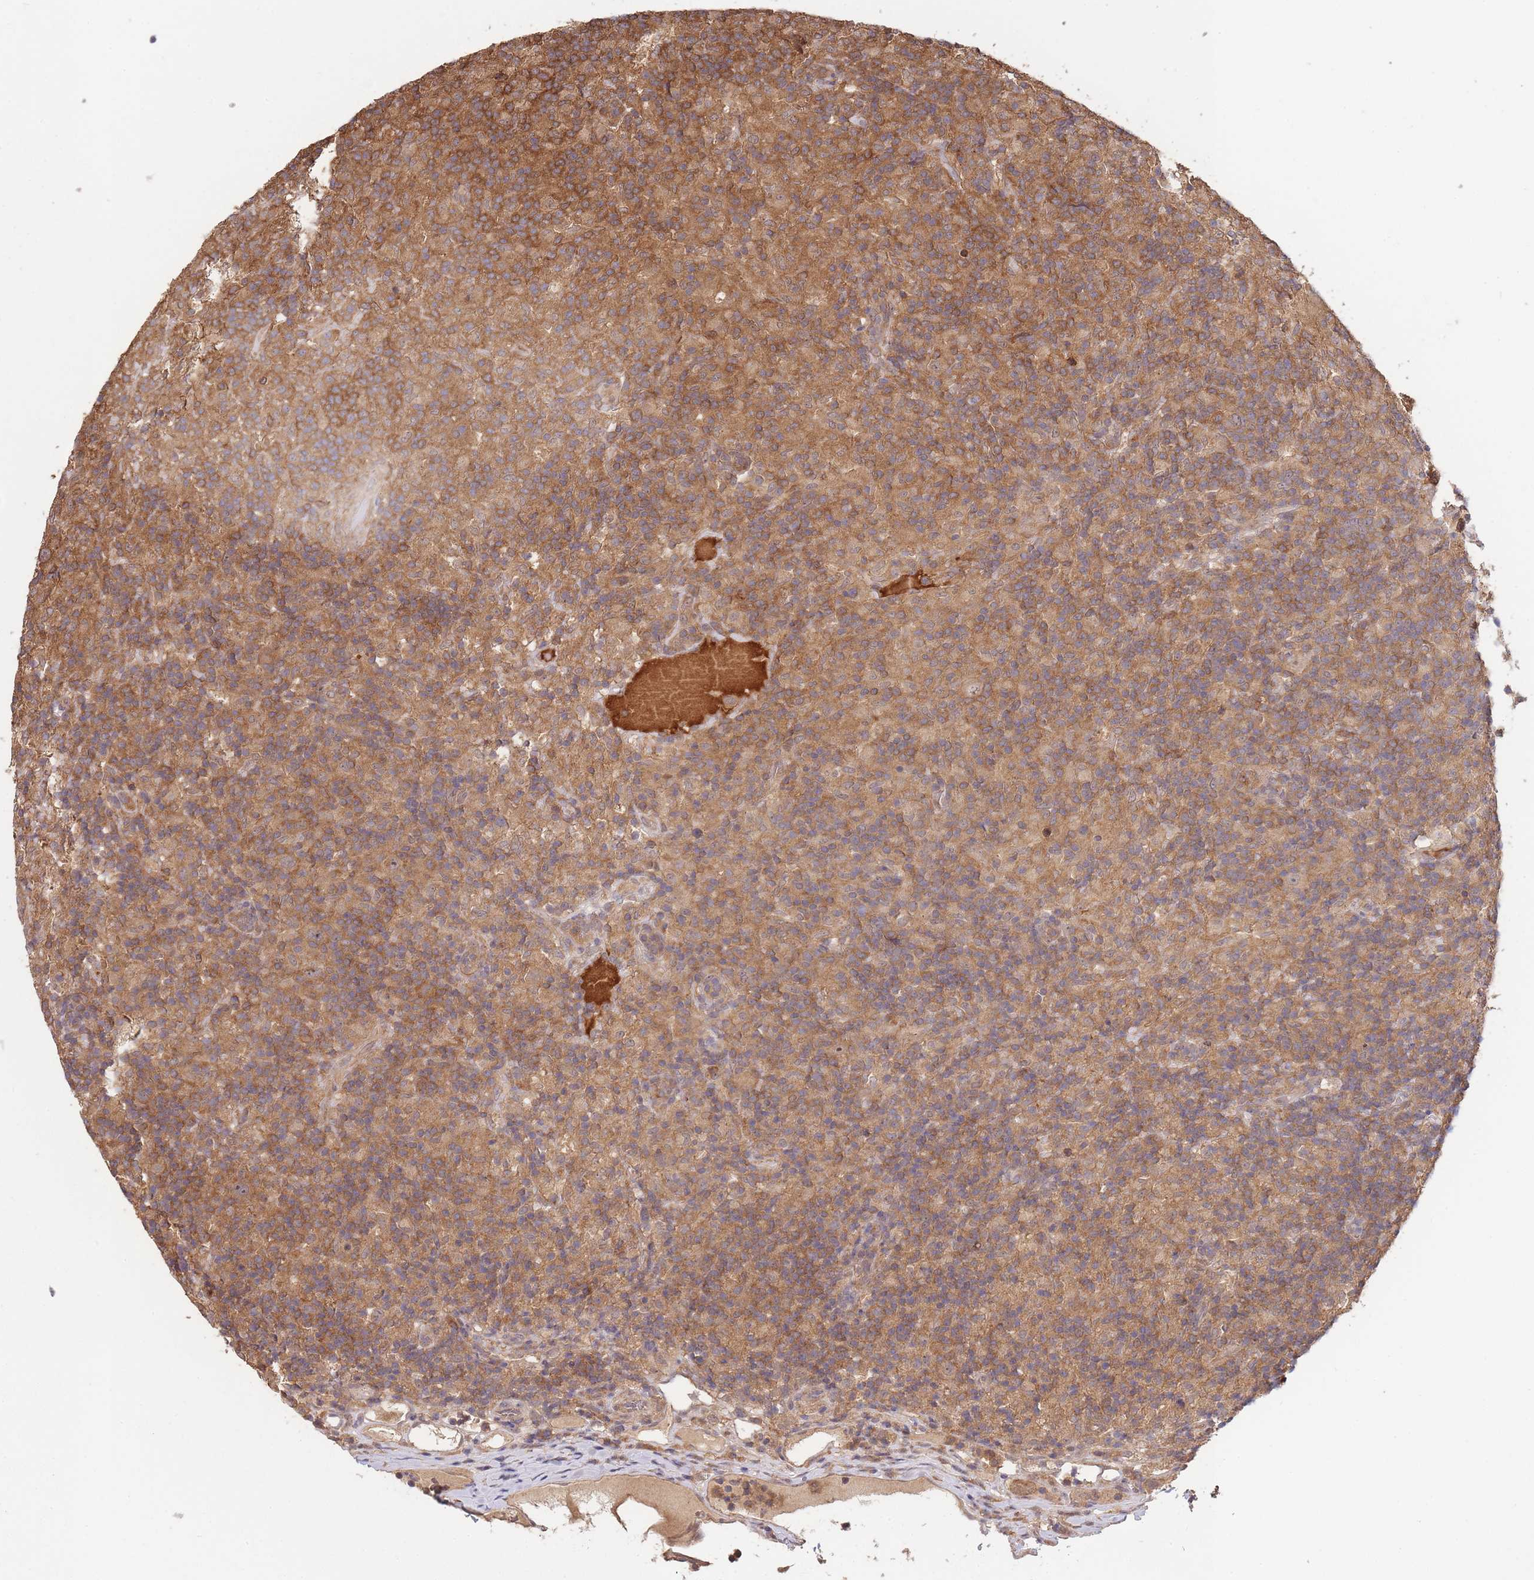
{"staining": {"intensity": "weak", "quantity": ">75%", "location": "cytoplasmic/membranous"}, "tissue": "lymphoma", "cell_type": "Tumor cells", "image_type": "cancer", "snomed": [{"axis": "morphology", "description": "Hodgkin's disease, NOS"}, {"axis": "topography", "description": "Lymph node"}], "caption": "Lymphoma tissue reveals weak cytoplasmic/membranous expression in approximately >75% of tumor cells, visualized by immunohistochemistry.", "gene": "ZNF304", "patient": {"sex": "male", "age": 70}}